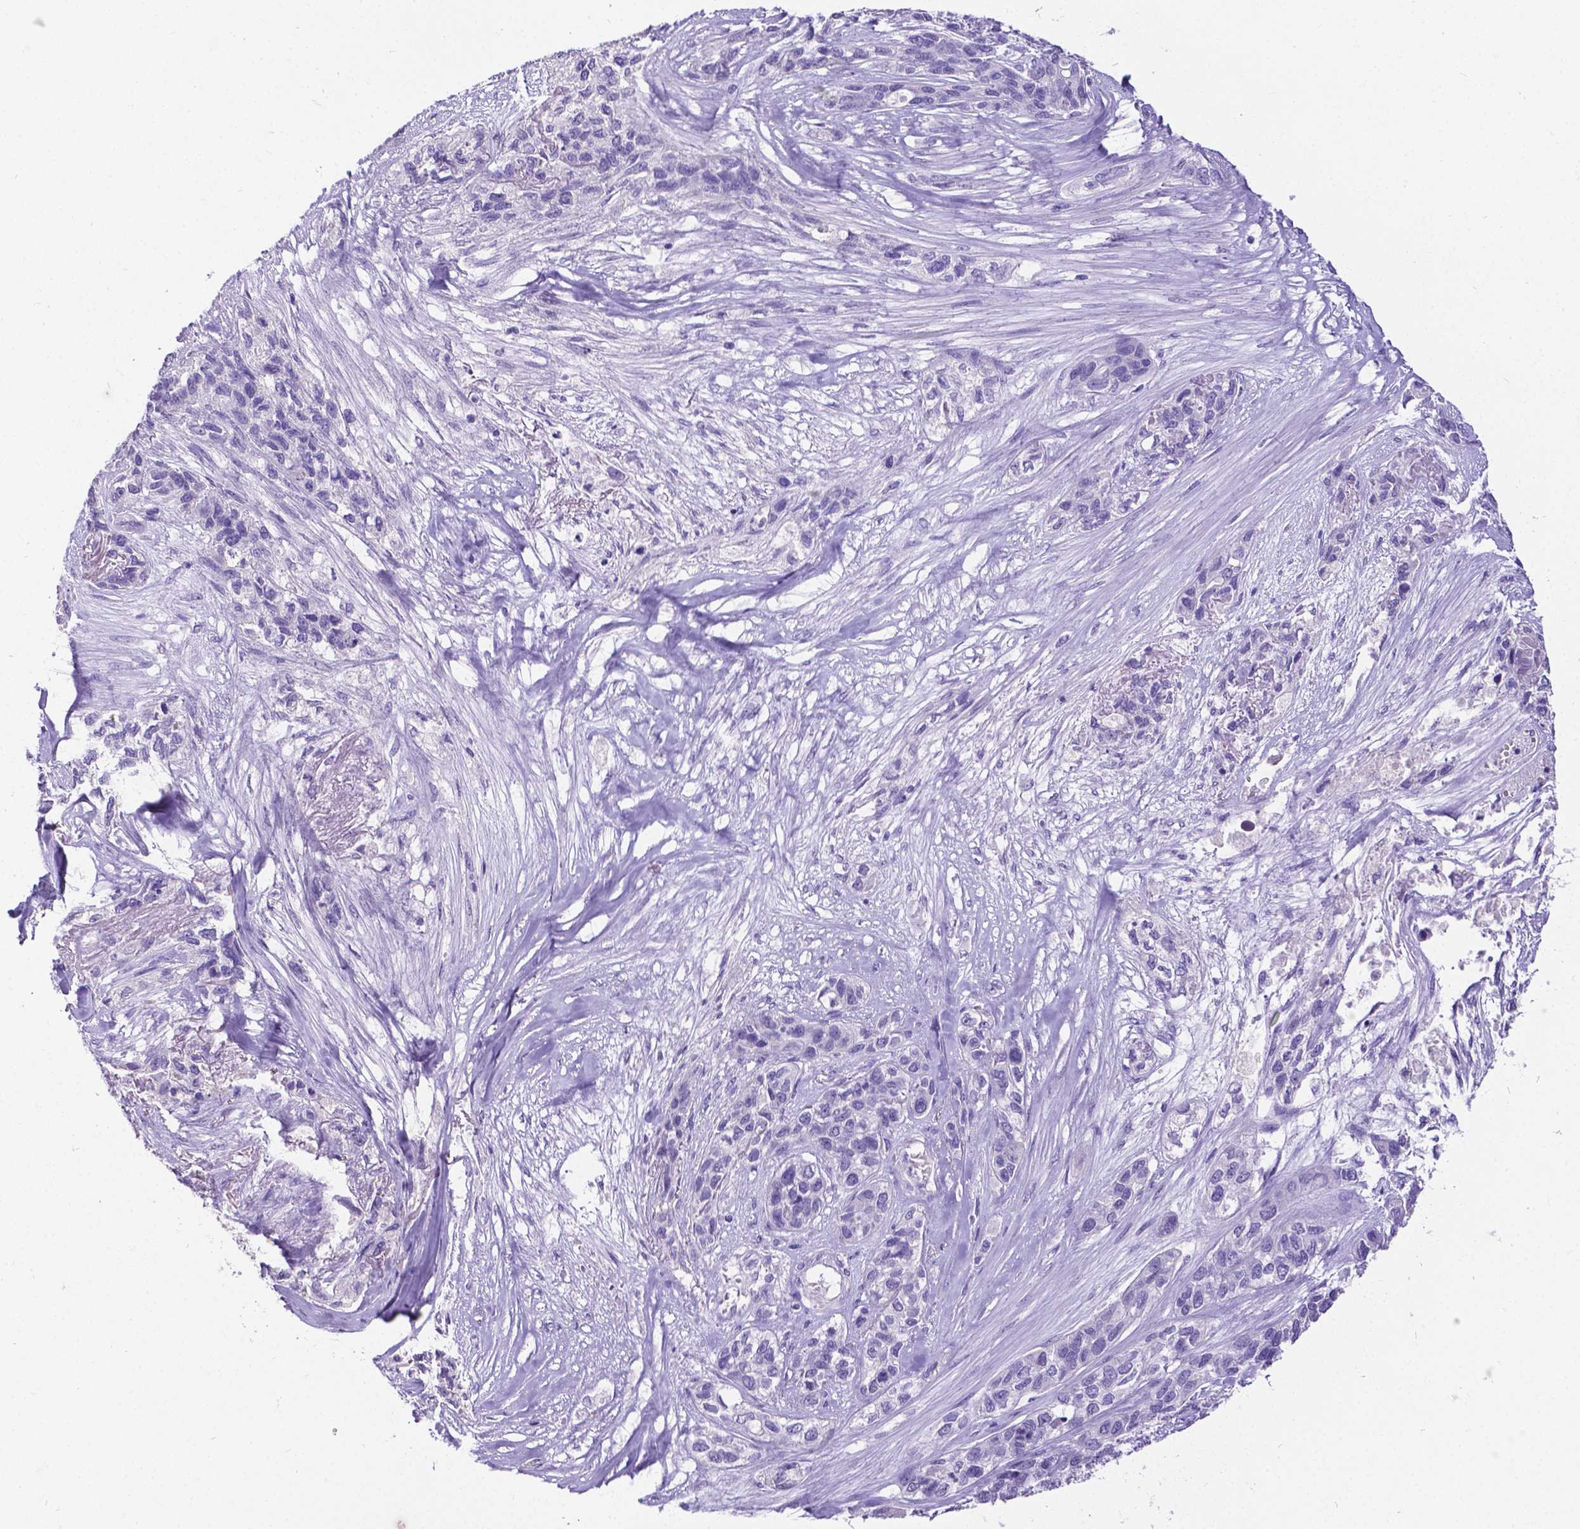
{"staining": {"intensity": "negative", "quantity": "none", "location": "none"}, "tissue": "lung cancer", "cell_type": "Tumor cells", "image_type": "cancer", "snomed": [{"axis": "morphology", "description": "Squamous cell carcinoma, NOS"}, {"axis": "topography", "description": "Lung"}], "caption": "Tumor cells are negative for protein expression in human lung cancer.", "gene": "SATB2", "patient": {"sex": "female", "age": 70}}